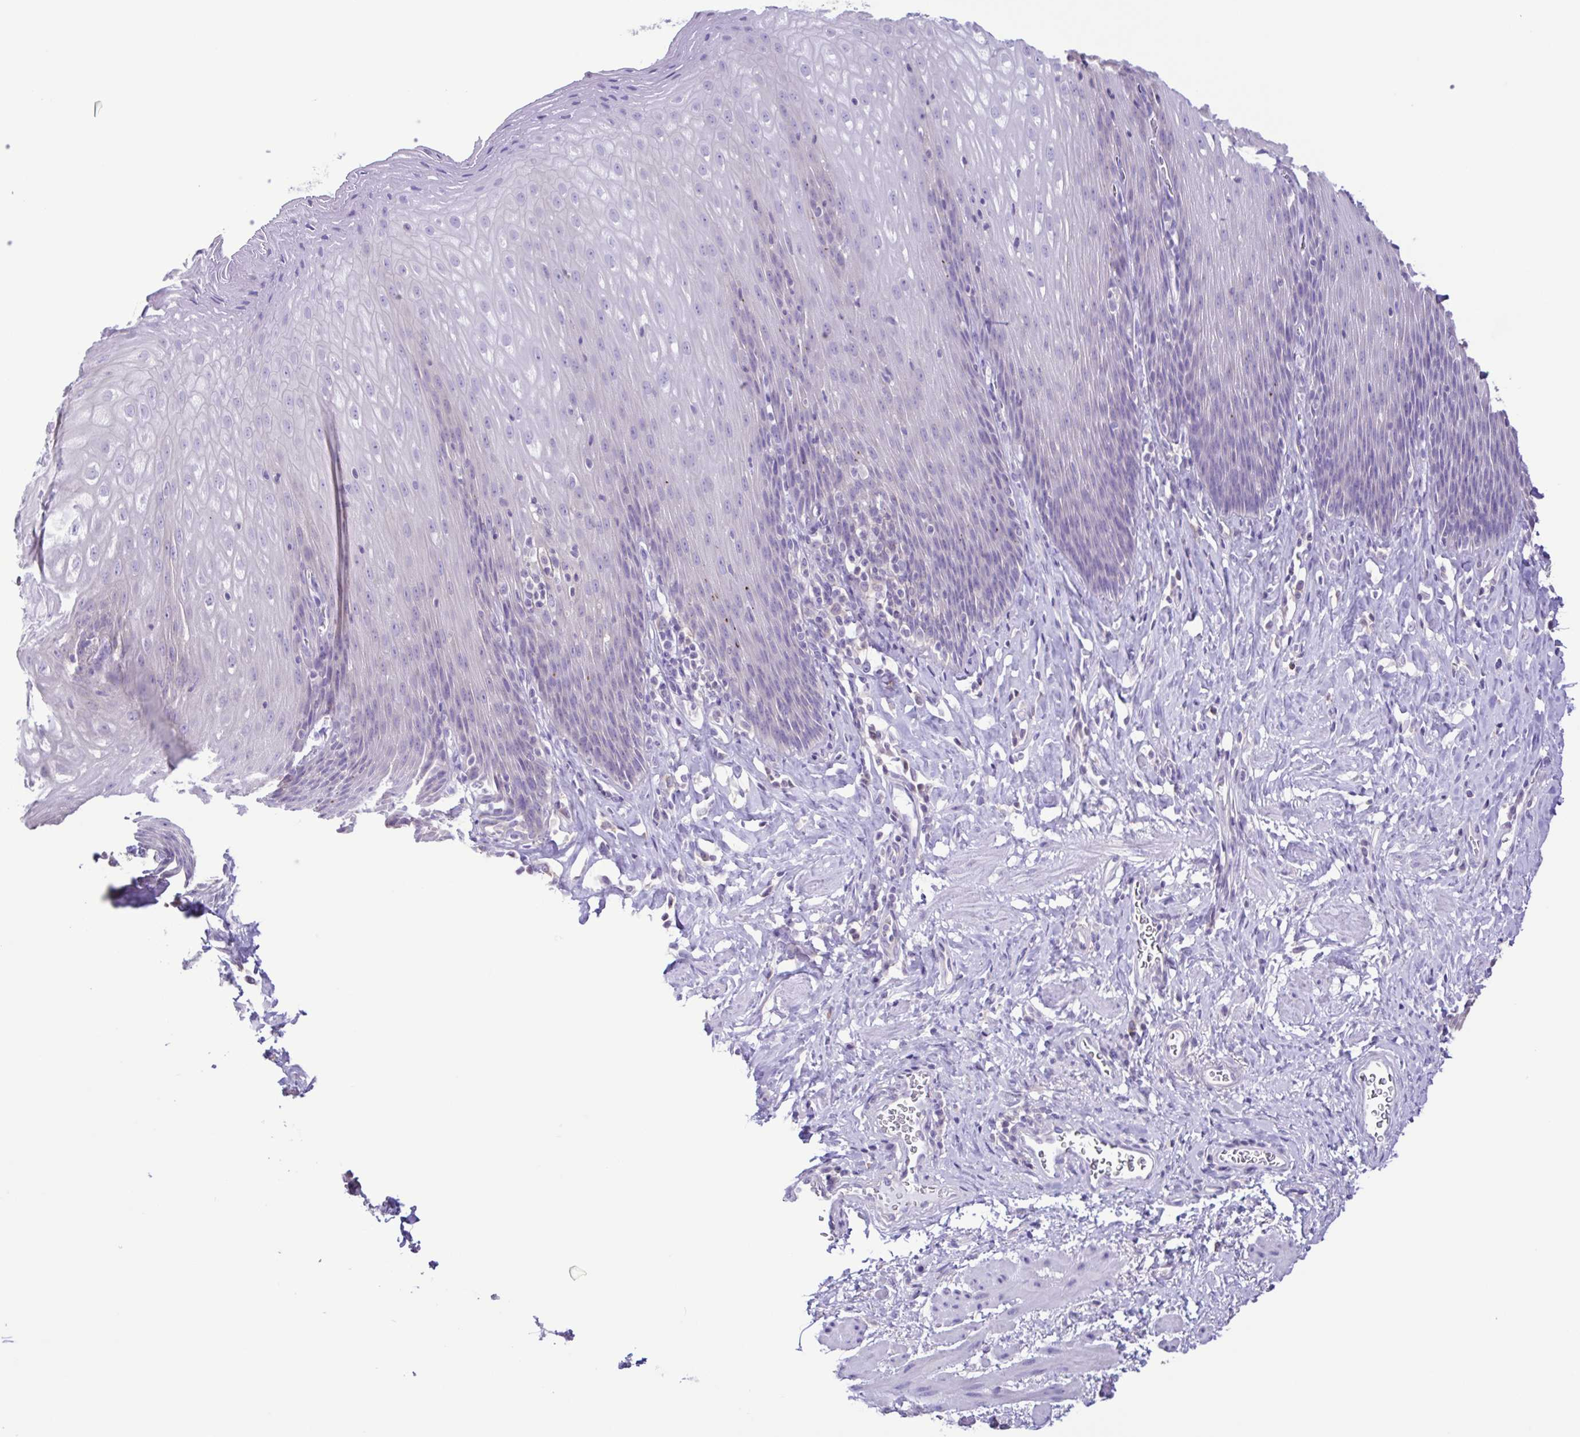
{"staining": {"intensity": "negative", "quantity": "none", "location": "none"}, "tissue": "esophagus", "cell_type": "Squamous epithelial cells", "image_type": "normal", "snomed": [{"axis": "morphology", "description": "Normal tissue, NOS"}, {"axis": "topography", "description": "Esophagus"}], "caption": "Immunohistochemistry micrograph of unremarkable esophagus: human esophagus stained with DAB (3,3'-diaminobenzidine) displays no significant protein expression in squamous epithelial cells. (DAB (3,3'-diaminobenzidine) immunohistochemistry, high magnification).", "gene": "CYP17A1", "patient": {"sex": "female", "age": 61}}